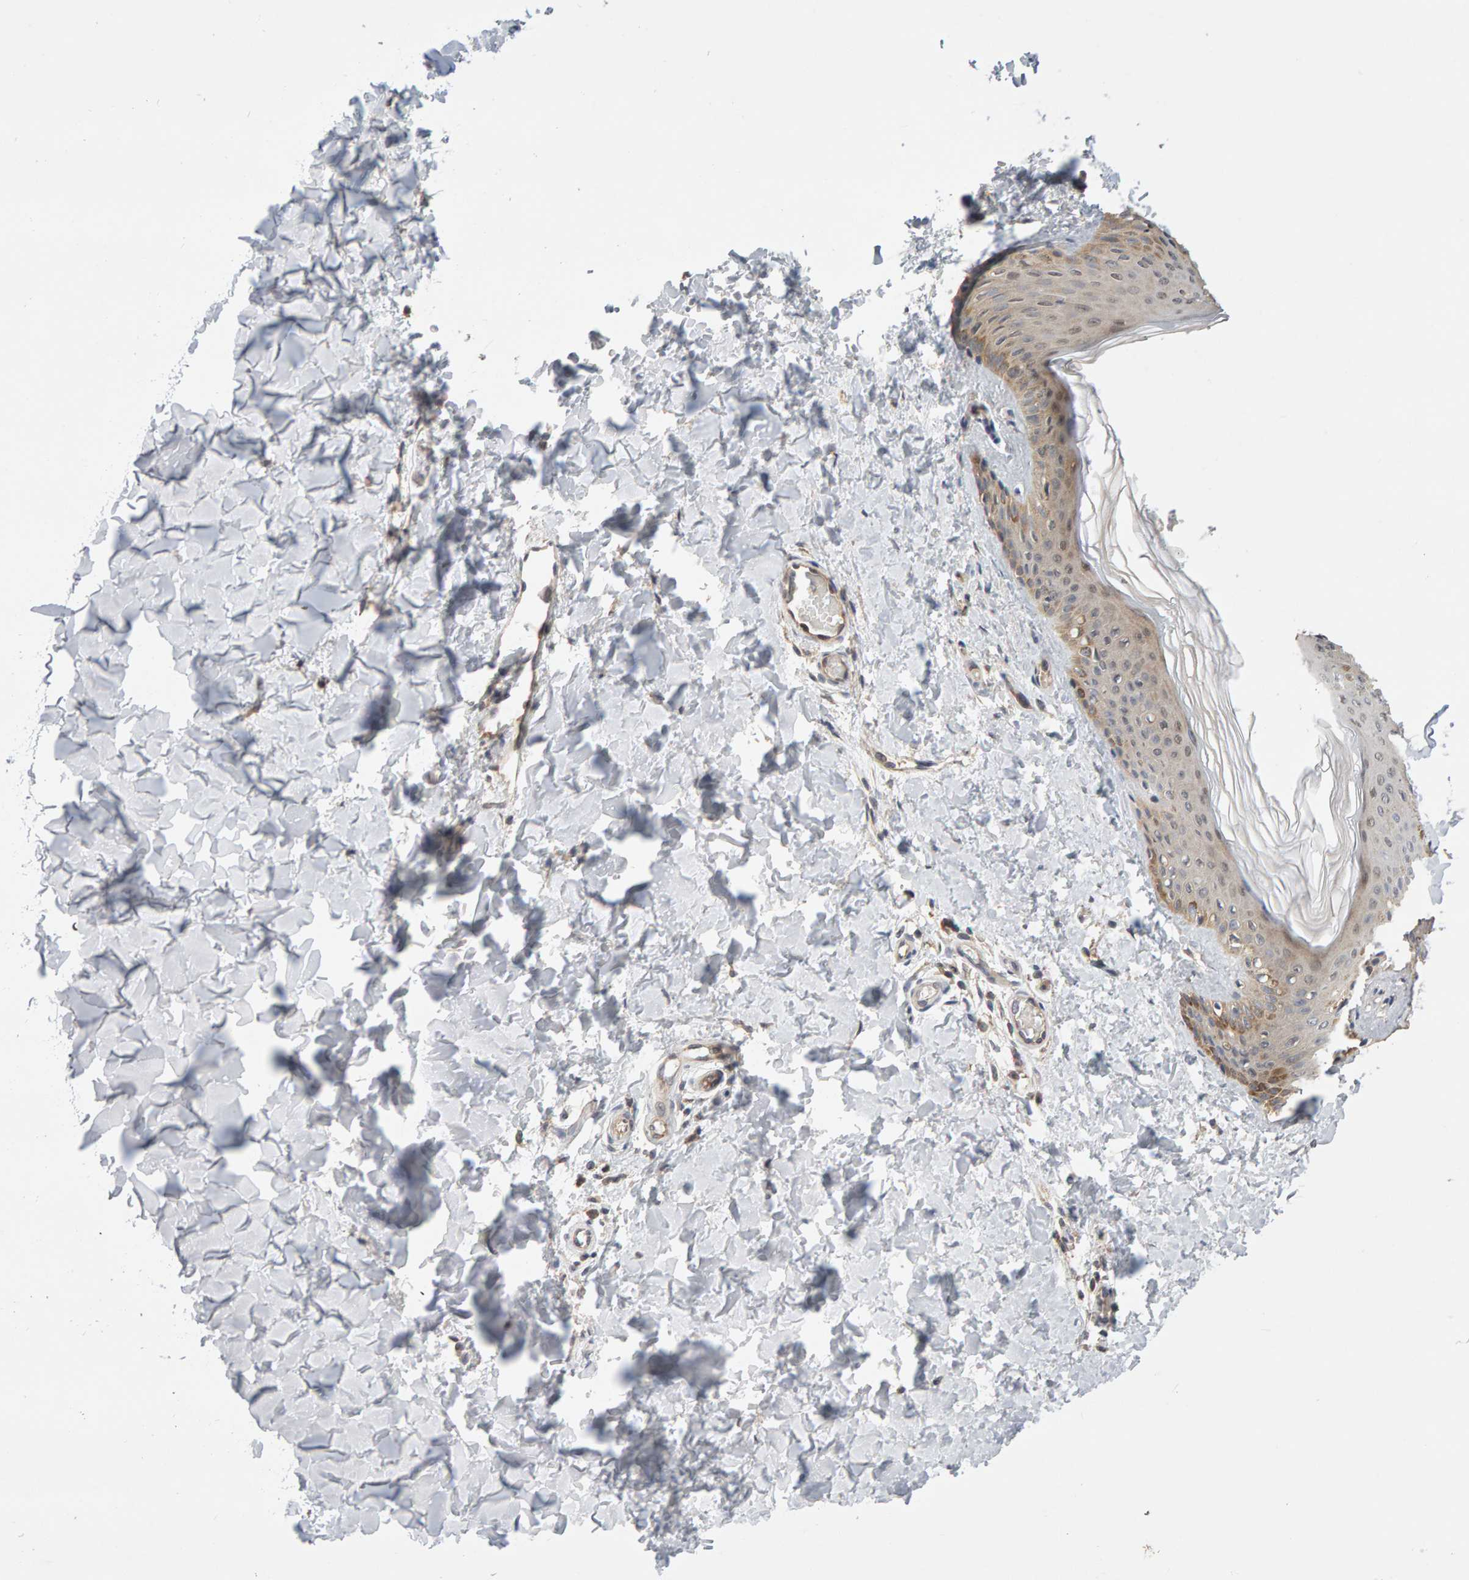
{"staining": {"intensity": "weak", "quantity": ">75%", "location": "cytoplasmic/membranous"}, "tissue": "skin", "cell_type": "Fibroblasts", "image_type": "normal", "snomed": [{"axis": "morphology", "description": "Normal tissue, NOS"}, {"axis": "morphology", "description": "Neoplasm, benign, NOS"}, {"axis": "topography", "description": "Skin"}, {"axis": "topography", "description": "Soft tissue"}], "caption": "IHC micrograph of normal skin: human skin stained using IHC displays low levels of weak protein expression localized specifically in the cytoplasmic/membranous of fibroblasts, appearing as a cytoplasmic/membranous brown color.", "gene": "DNAJC7", "patient": {"sex": "male", "age": 26}}